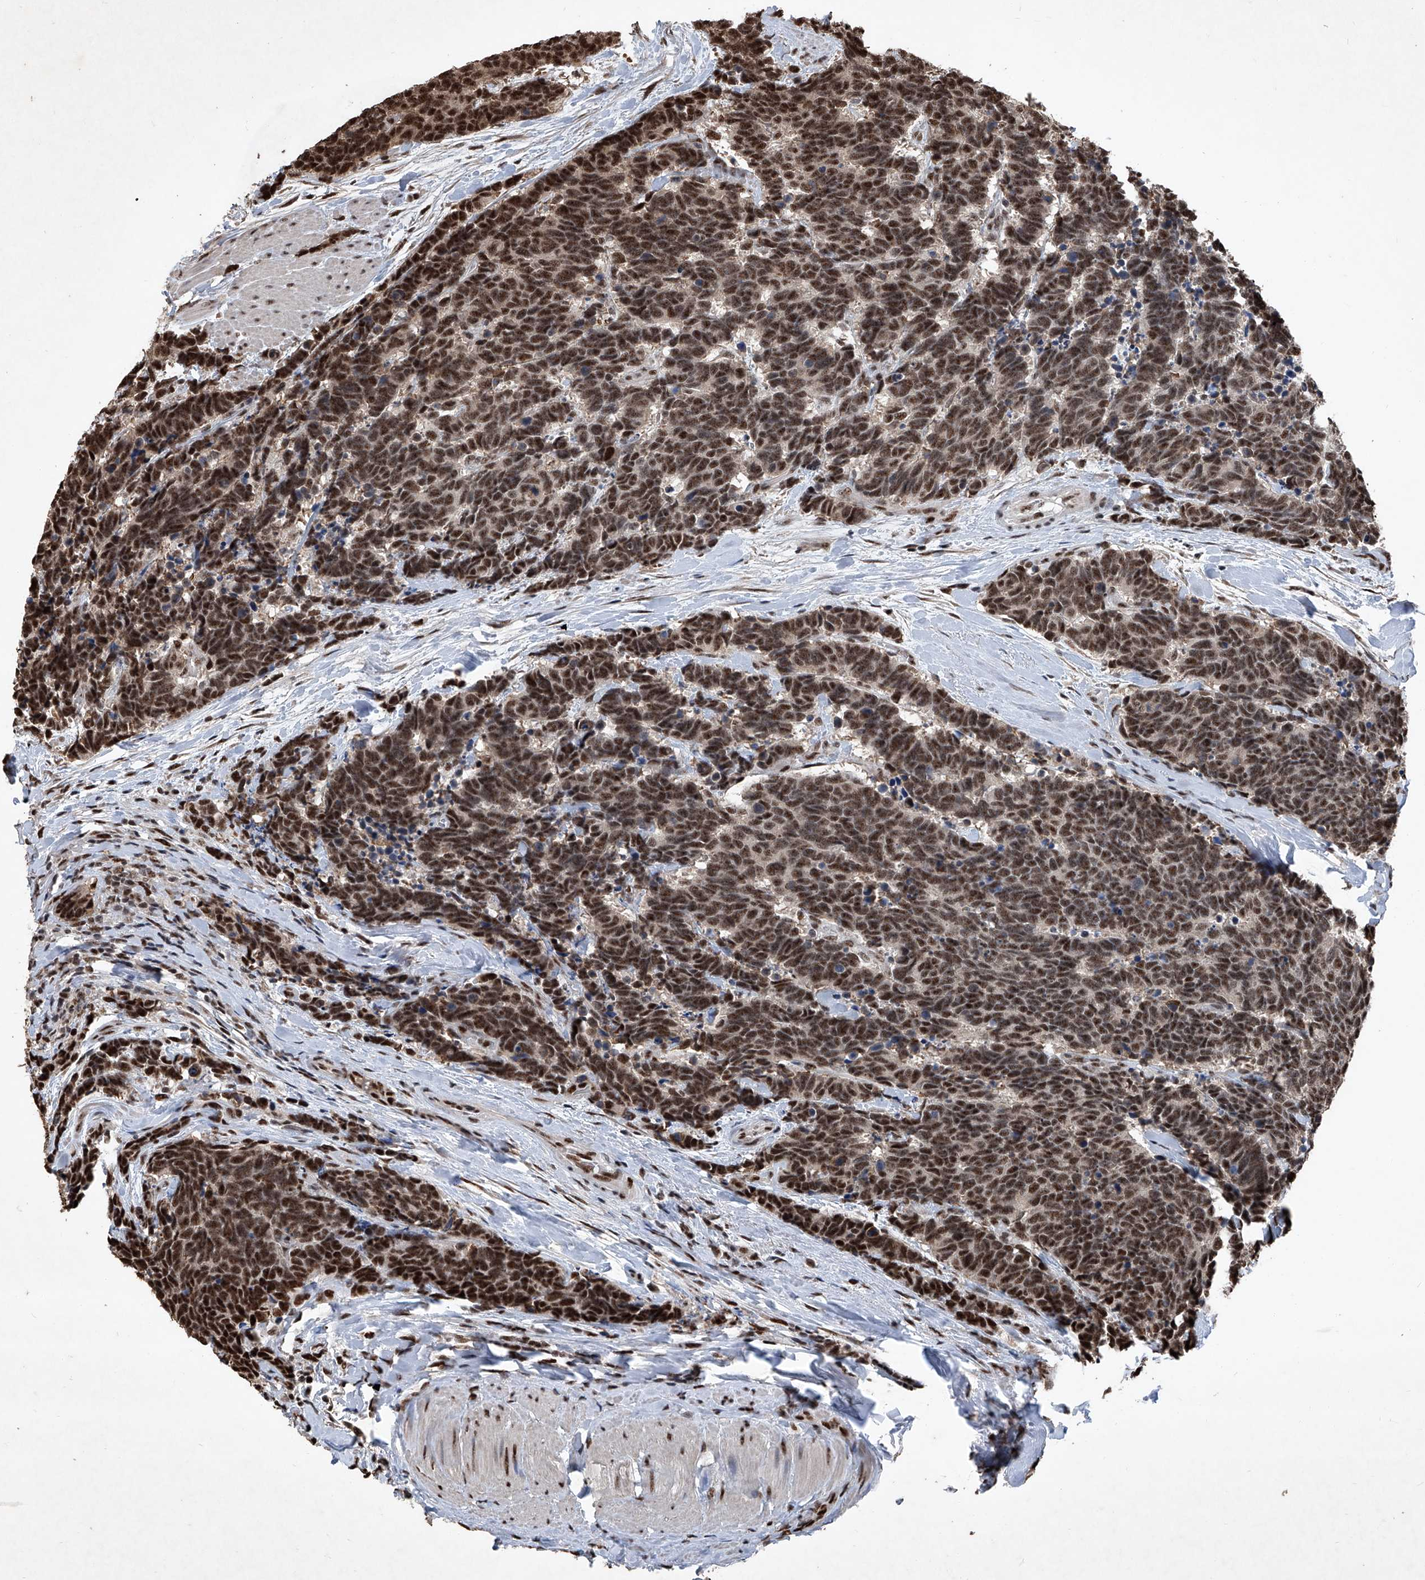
{"staining": {"intensity": "strong", "quantity": ">75%", "location": "nuclear"}, "tissue": "carcinoid", "cell_type": "Tumor cells", "image_type": "cancer", "snomed": [{"axis": "morphology", "description": "Carcinoma, NOS"}, {"axis": "morphology", "description": "Carcinoid, malignant, NOS"}, {"axis": "topography", "description": "Urinary bladder"}], "caption": "Protein expression analysis of malignant carcinoid shows strong nuclear positivity in about >75% of tumor cells.", "gene": "DDX39B", "patient": {"sex": "male", "age": 57}}